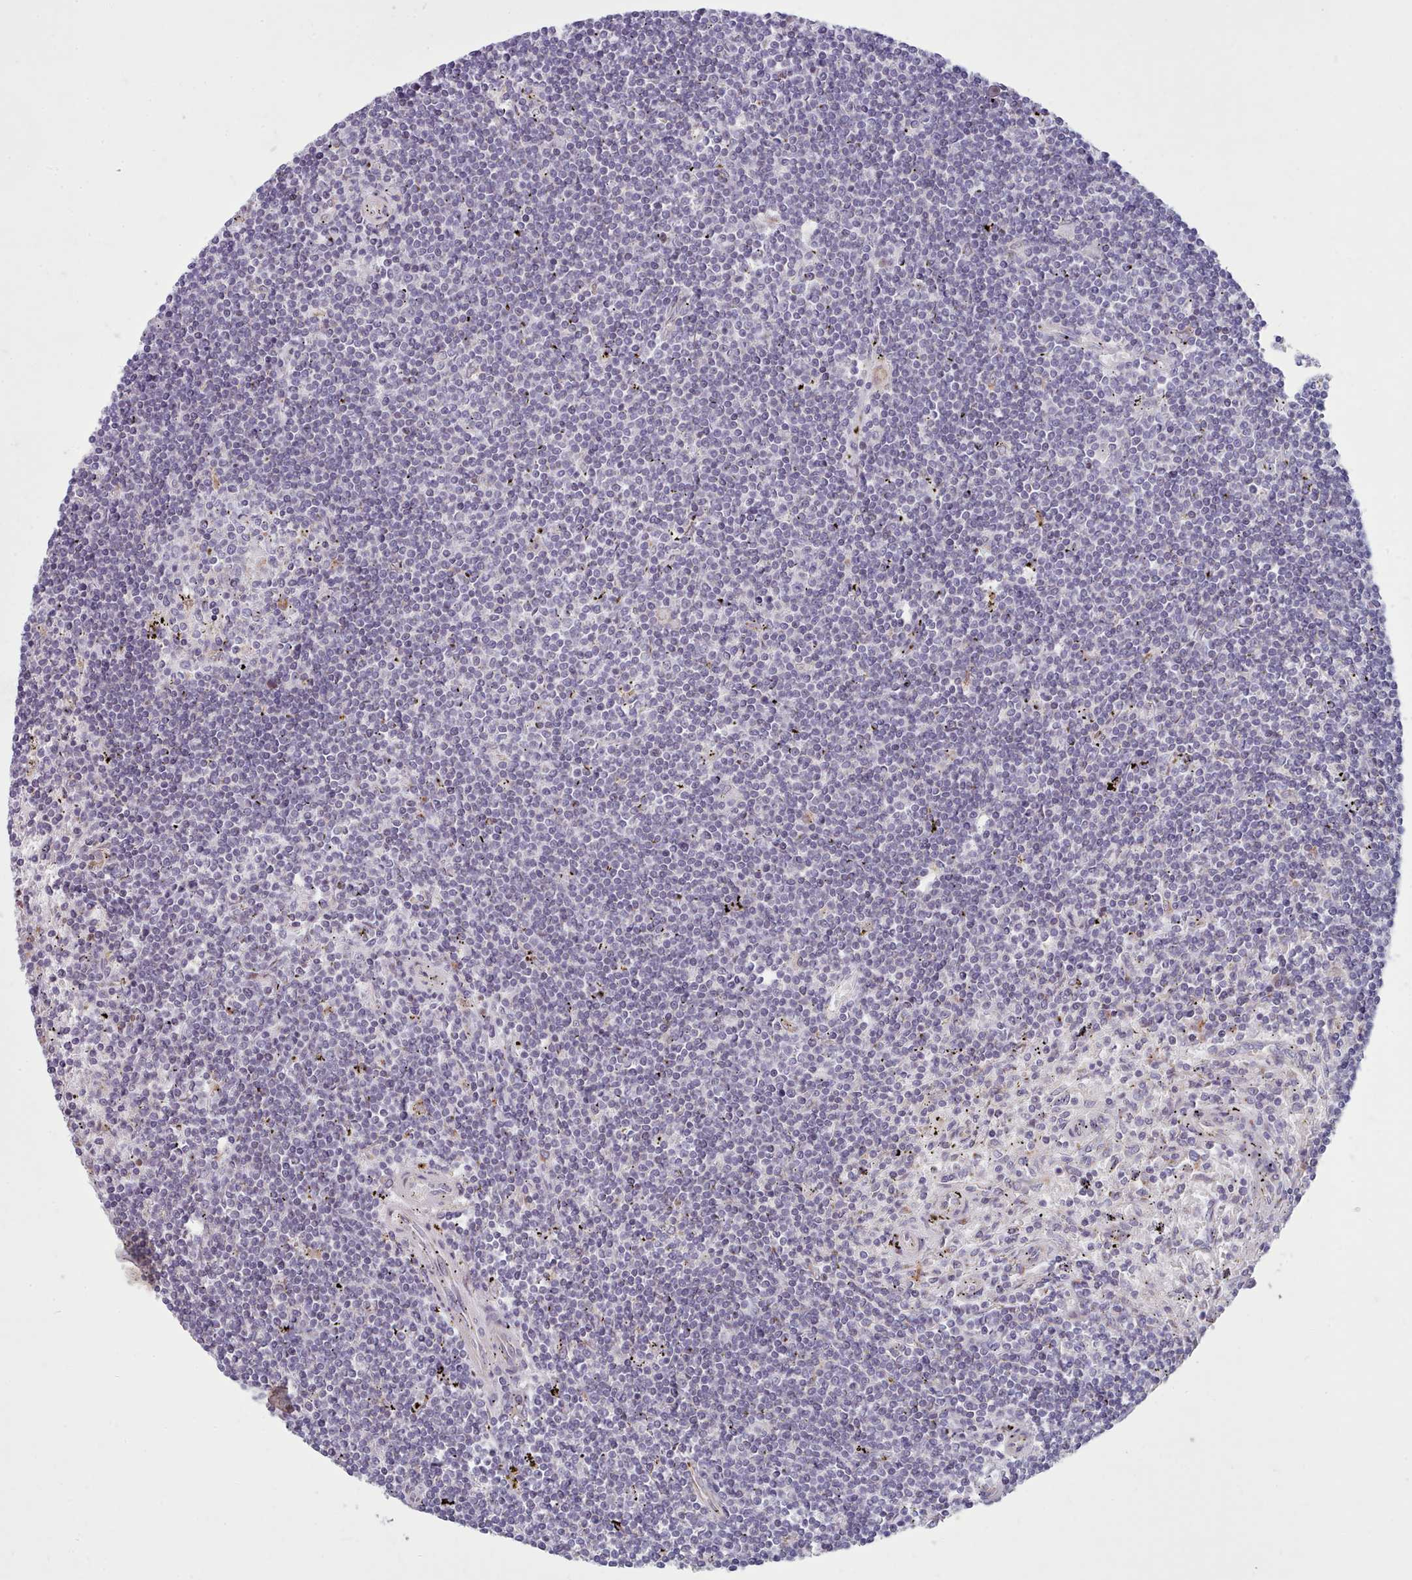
{"staining": {"intensity": "negative", "quantity": "none", "location": "none"}, "tissue": "lymphoma", "cell_type": "Tumor cells", "image_type": "cancer", "snomed": [{"axis": "morphology", "description": "Malignant lymphoma, non-Hodgkin's type, Low grade"}, {"axis": "topography", "description": "Spleen"}], "caption": "Lymphoma stained for a protein using immunohistochemistry (IHC) reveals no staining tumor cells.", "gene": "SLC52A3", "patient": {"sex": "male", "age": 76}}